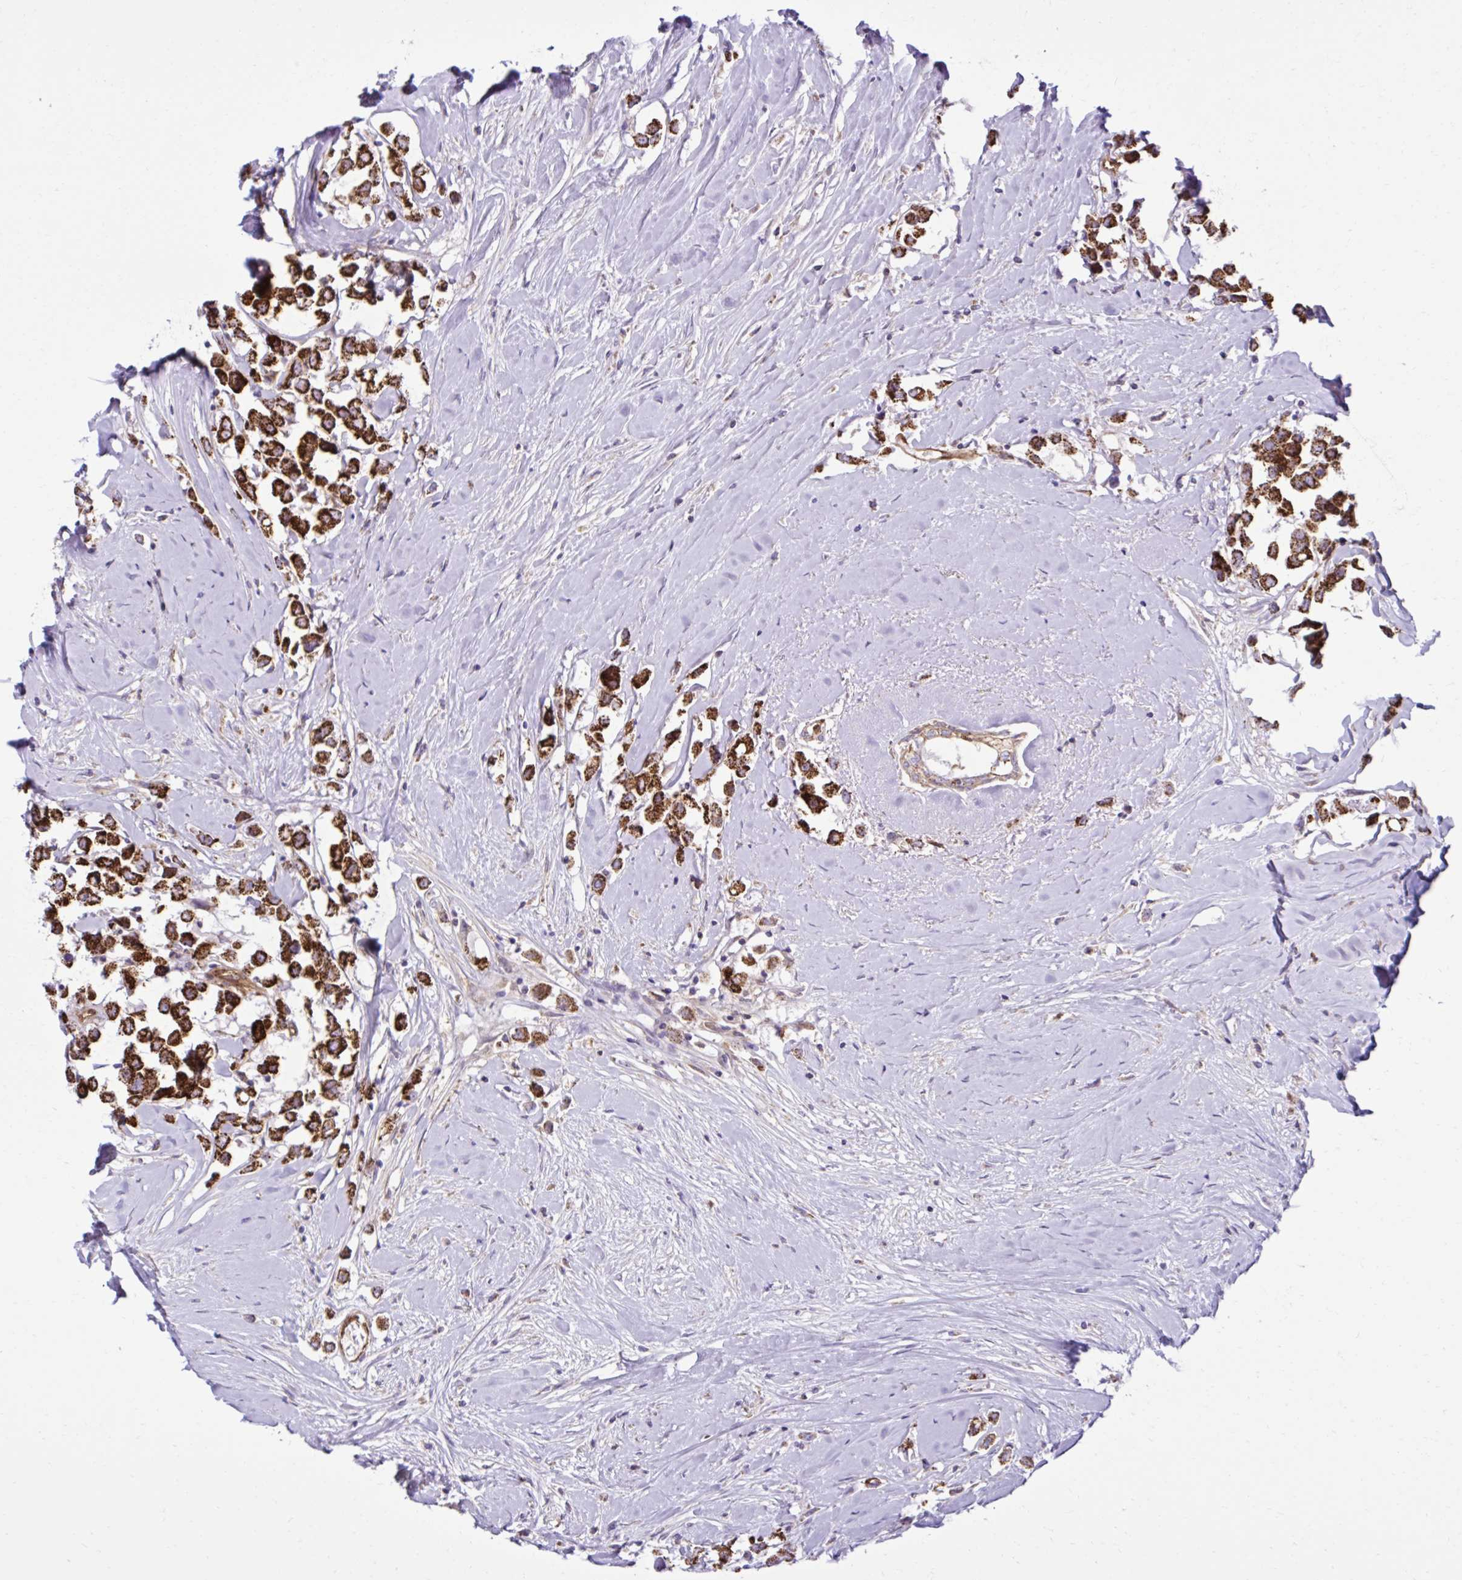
{"staining": {"intensity": "strong", "quantity": ">75%", "location": "cytoplasmic/membranous"}, "tissue": "breast cancer", "cell_type": "Tumor cells", "image_type": "cancer", "snomed": [{"axis": "morphology", "description": "Duct carcinoma"}, {"axis": "topography", "description": "Breast"}], "caption": "Breast cancer stained for a protein demonstrates strong cytoplasmic/membranous positivity in tumor cells.", "gene": "LIMS1", "patient": {"sex": "female", "age": 61}}